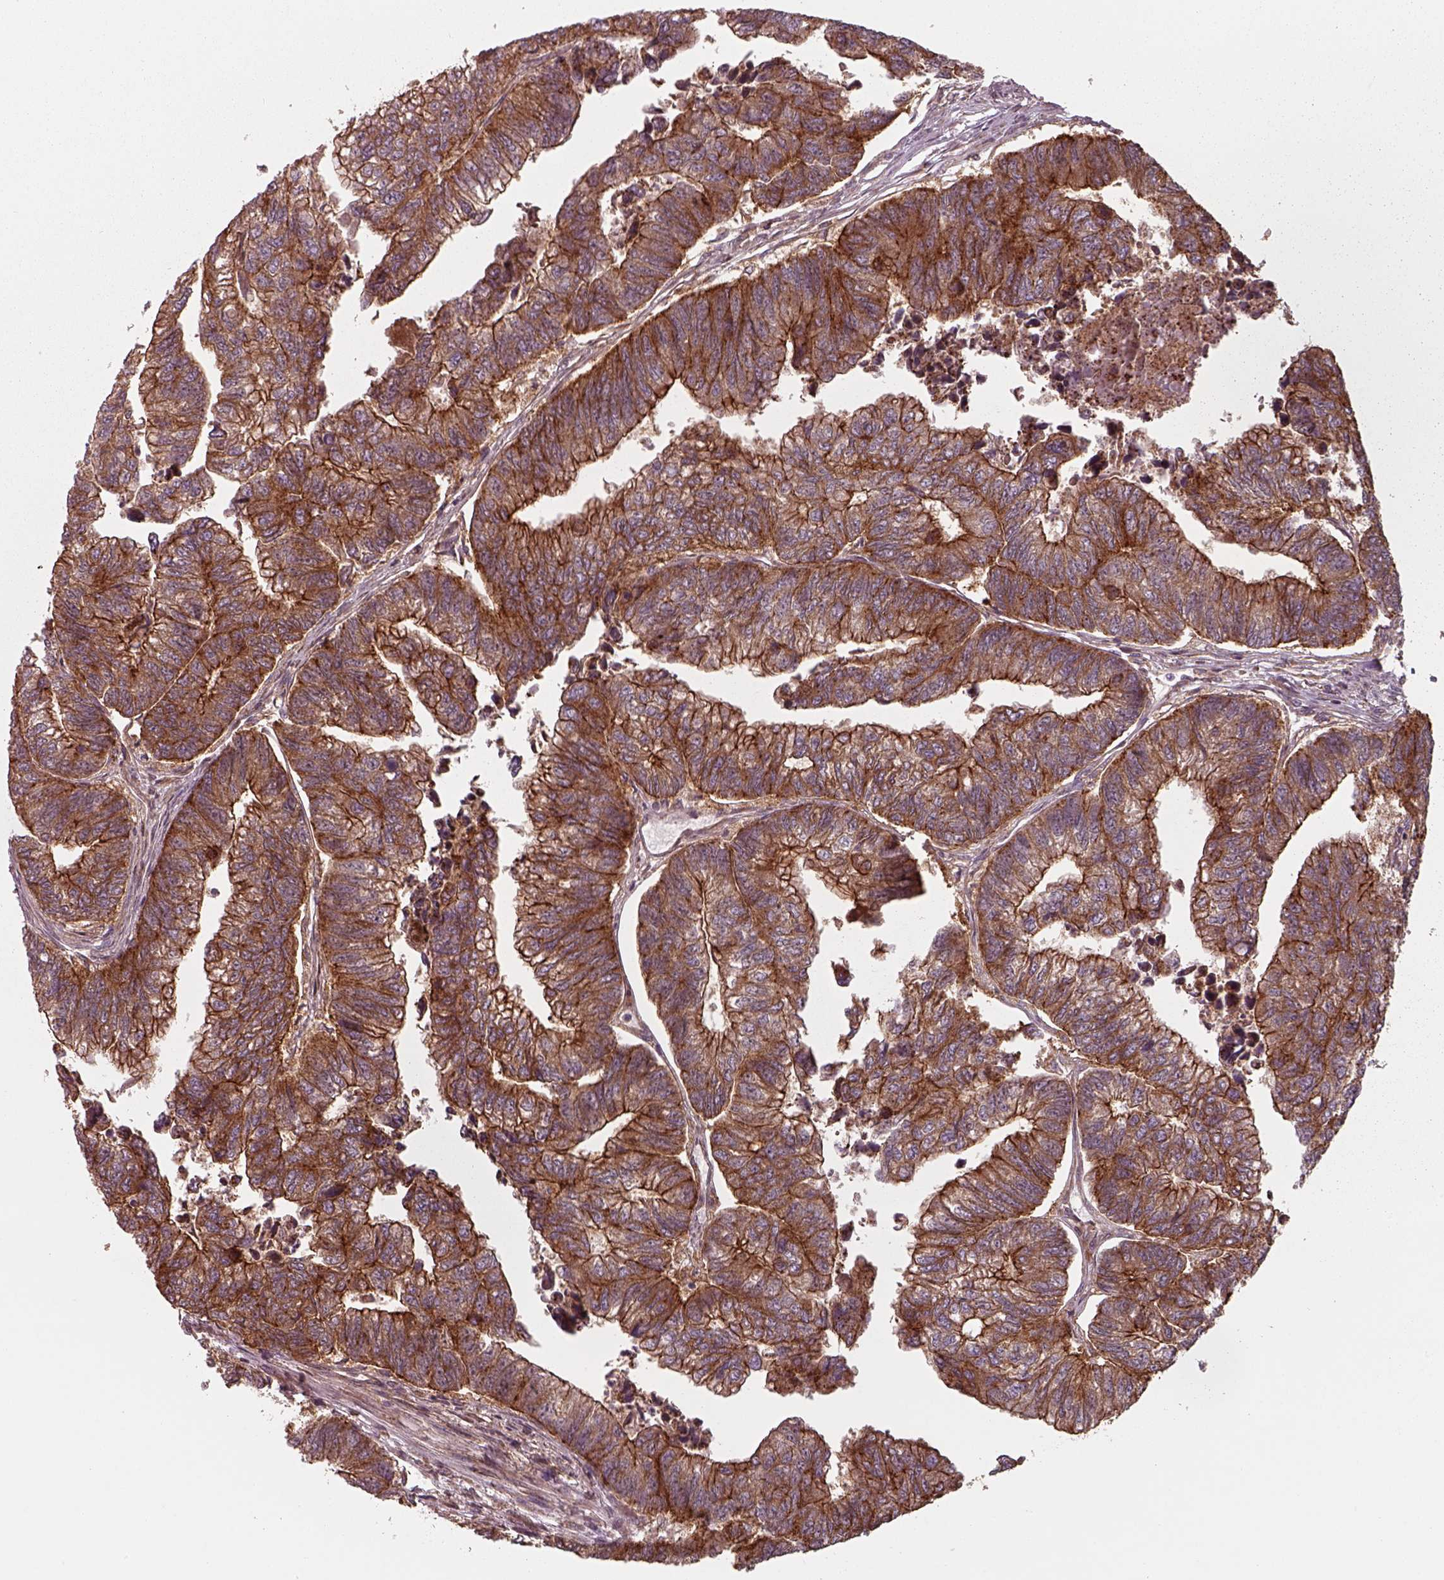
{"staining": {"intensity": "strong", "quantity": ">75%", "location": "cytoplasmic/membranous"}, "tissue": "colorectal cancer", "cell_type": "Tumor cells", "image_type": "cancer", "snomed": [{"axis": "morphology", "description": "Adenocarcinoma, NOS"}, {"axis": "topography", "description": "Colon"}], "caption": "Protein staining exhibits strong cytoplasmic/membranous staining in about >75% of tumor cells in colorectal cancer (adenocarcinoma). (DAB (3,3'-diaminobenzidine) = brown stain, brightfield microscopy at high magnification).", "gene": "CHMP3", "patient": {"sex": "female", "age": 65}}